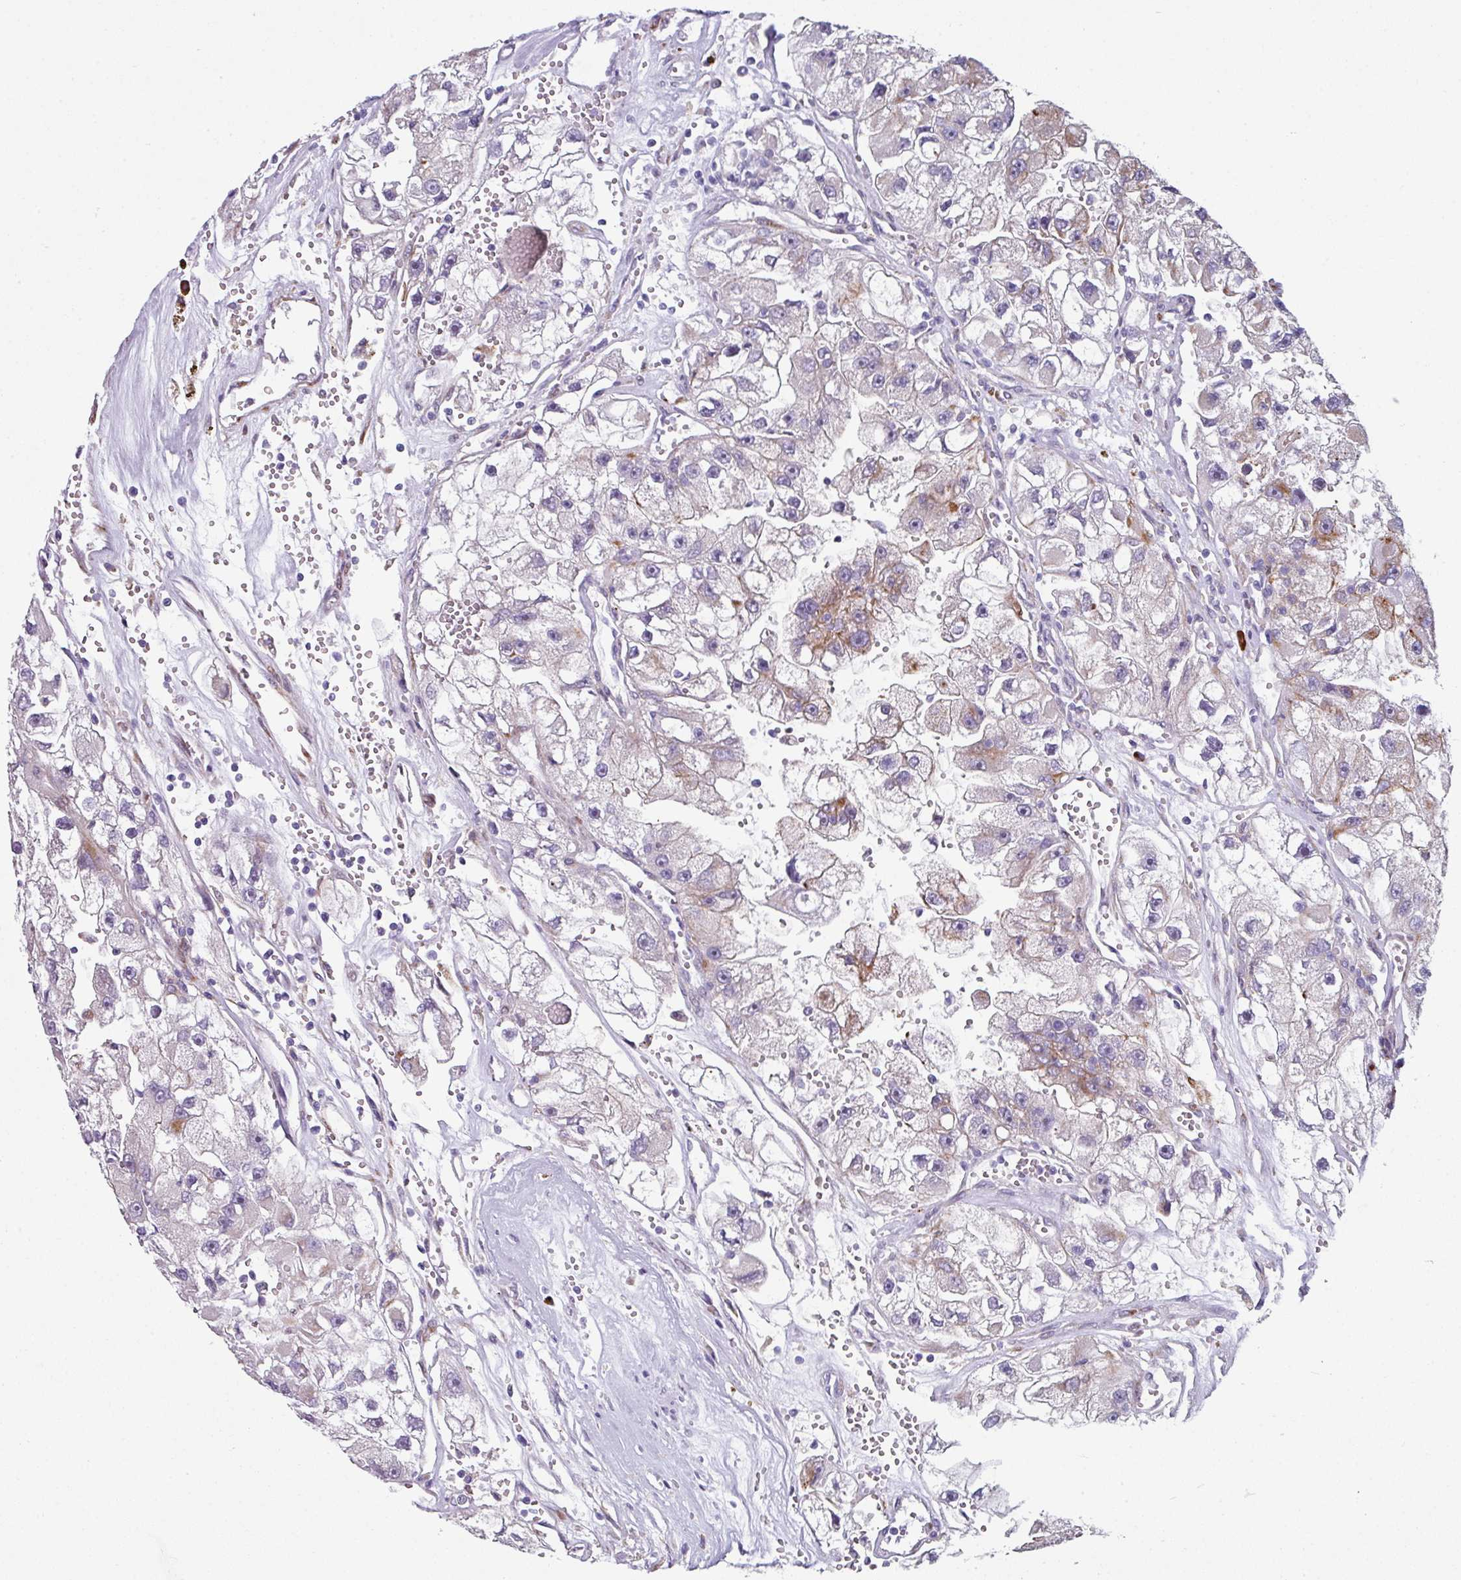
{"staining": {"intensity": "moderate", "quantity": "<25%", "location": "cytoplasmic/membranous"}, "tissue": "renal cancer", "cell_type": "Tumor cells", "image_type": "cancer", "snomed": [{"axis": "morphology", "description": "Adenocarcinoma, NOS"}, {"axis": "topography", "description": "Kidney"}], "caption": "Immunohistochemical staining of renal adenocarcinoma displays low levels of moderate cytoplasmic/membranous protein expression in approximately <25% of tumor cells.", "gene": "BMS1", "patient": {"sex": "male", "age": 63}}